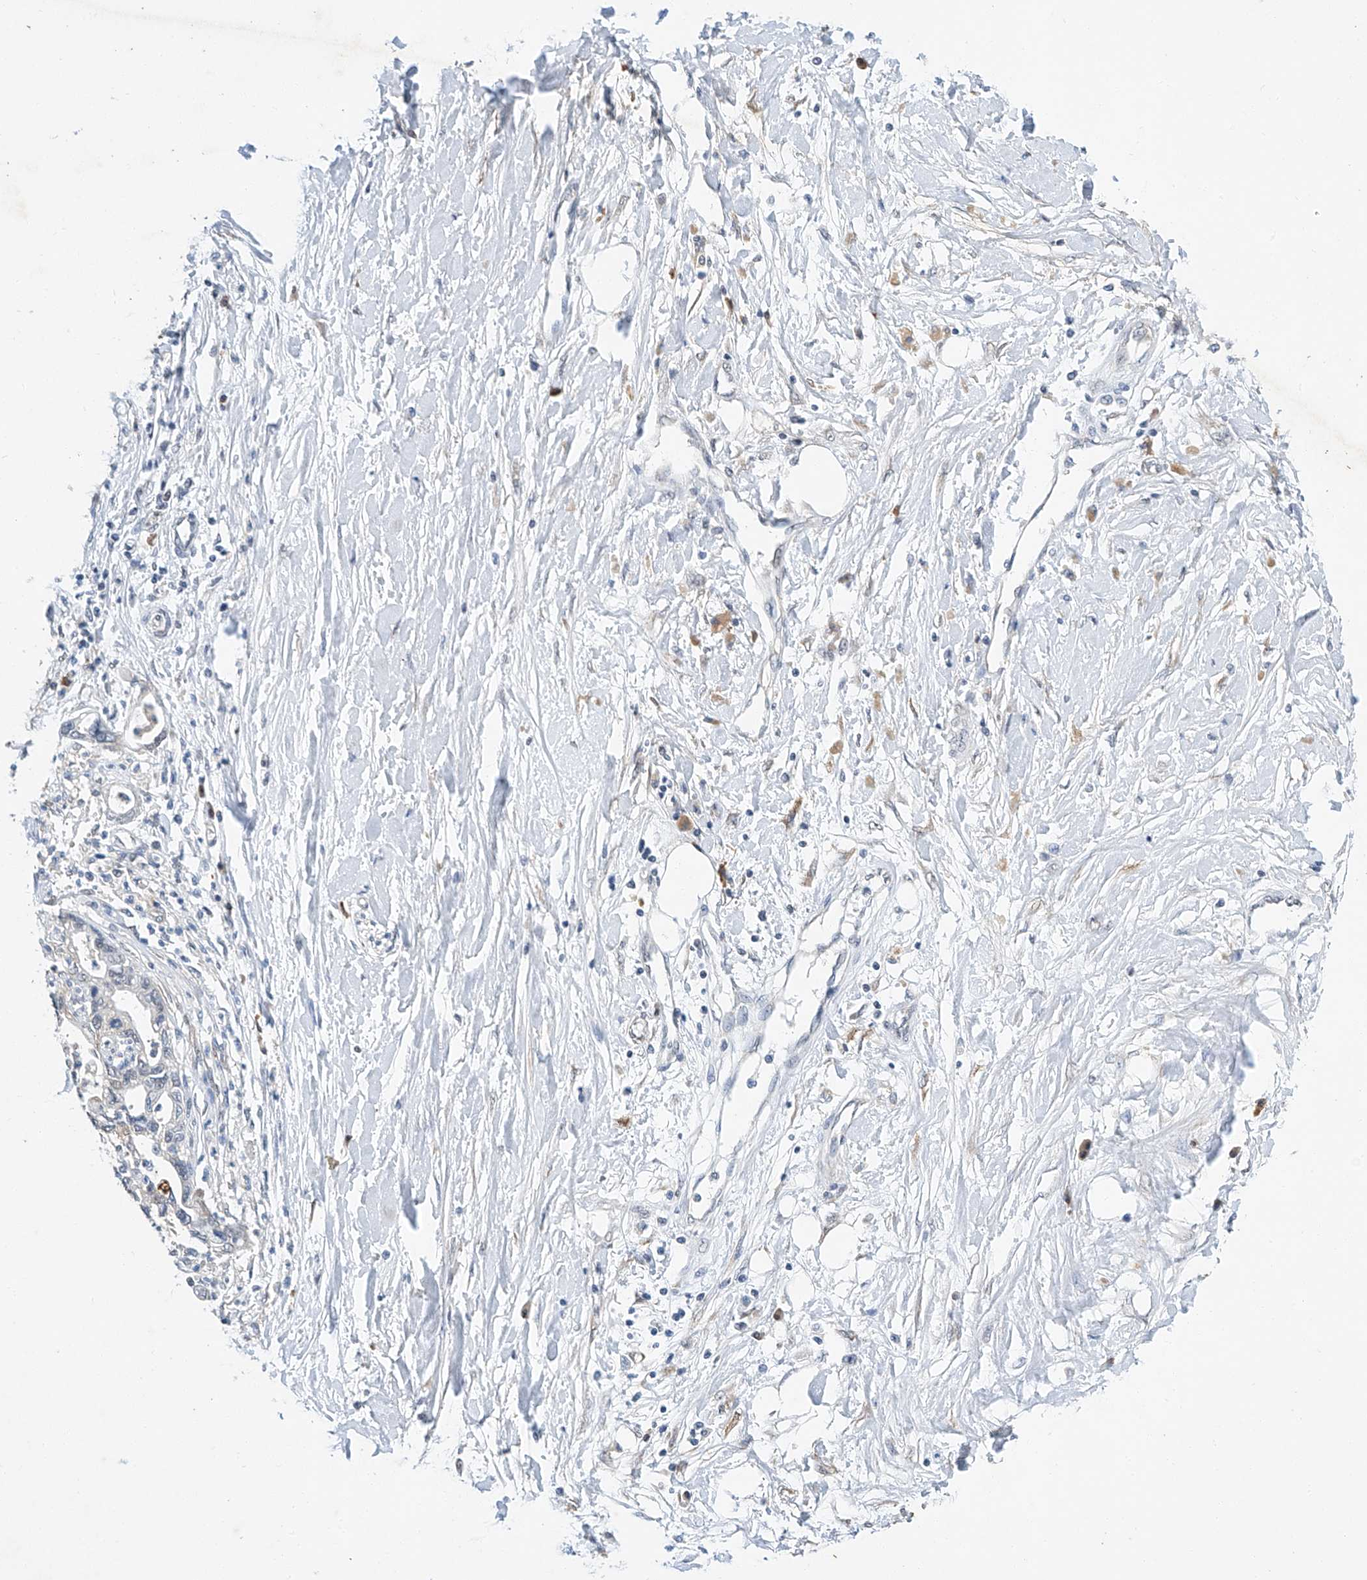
{"staining": {"intensity": "negative", "quantity": "none", "location": "none"}, "tissue": "pancreatic cancer", "cell_type": "Tumor cells", "image_type": "cancer", "snomed": [{"axis": "morphology", "description": "Adenocarcinoma, NOS"}, {"axis": "topography", "description": "Pancreas"}], "caption": "This is an immunohistochemistry (IHC) histopathology image of human pancreatic adenocarcinoma. There is no expression in tumor cells.", "gene": "CTDP1", "patient": {"sex": "male", "age": 56}}